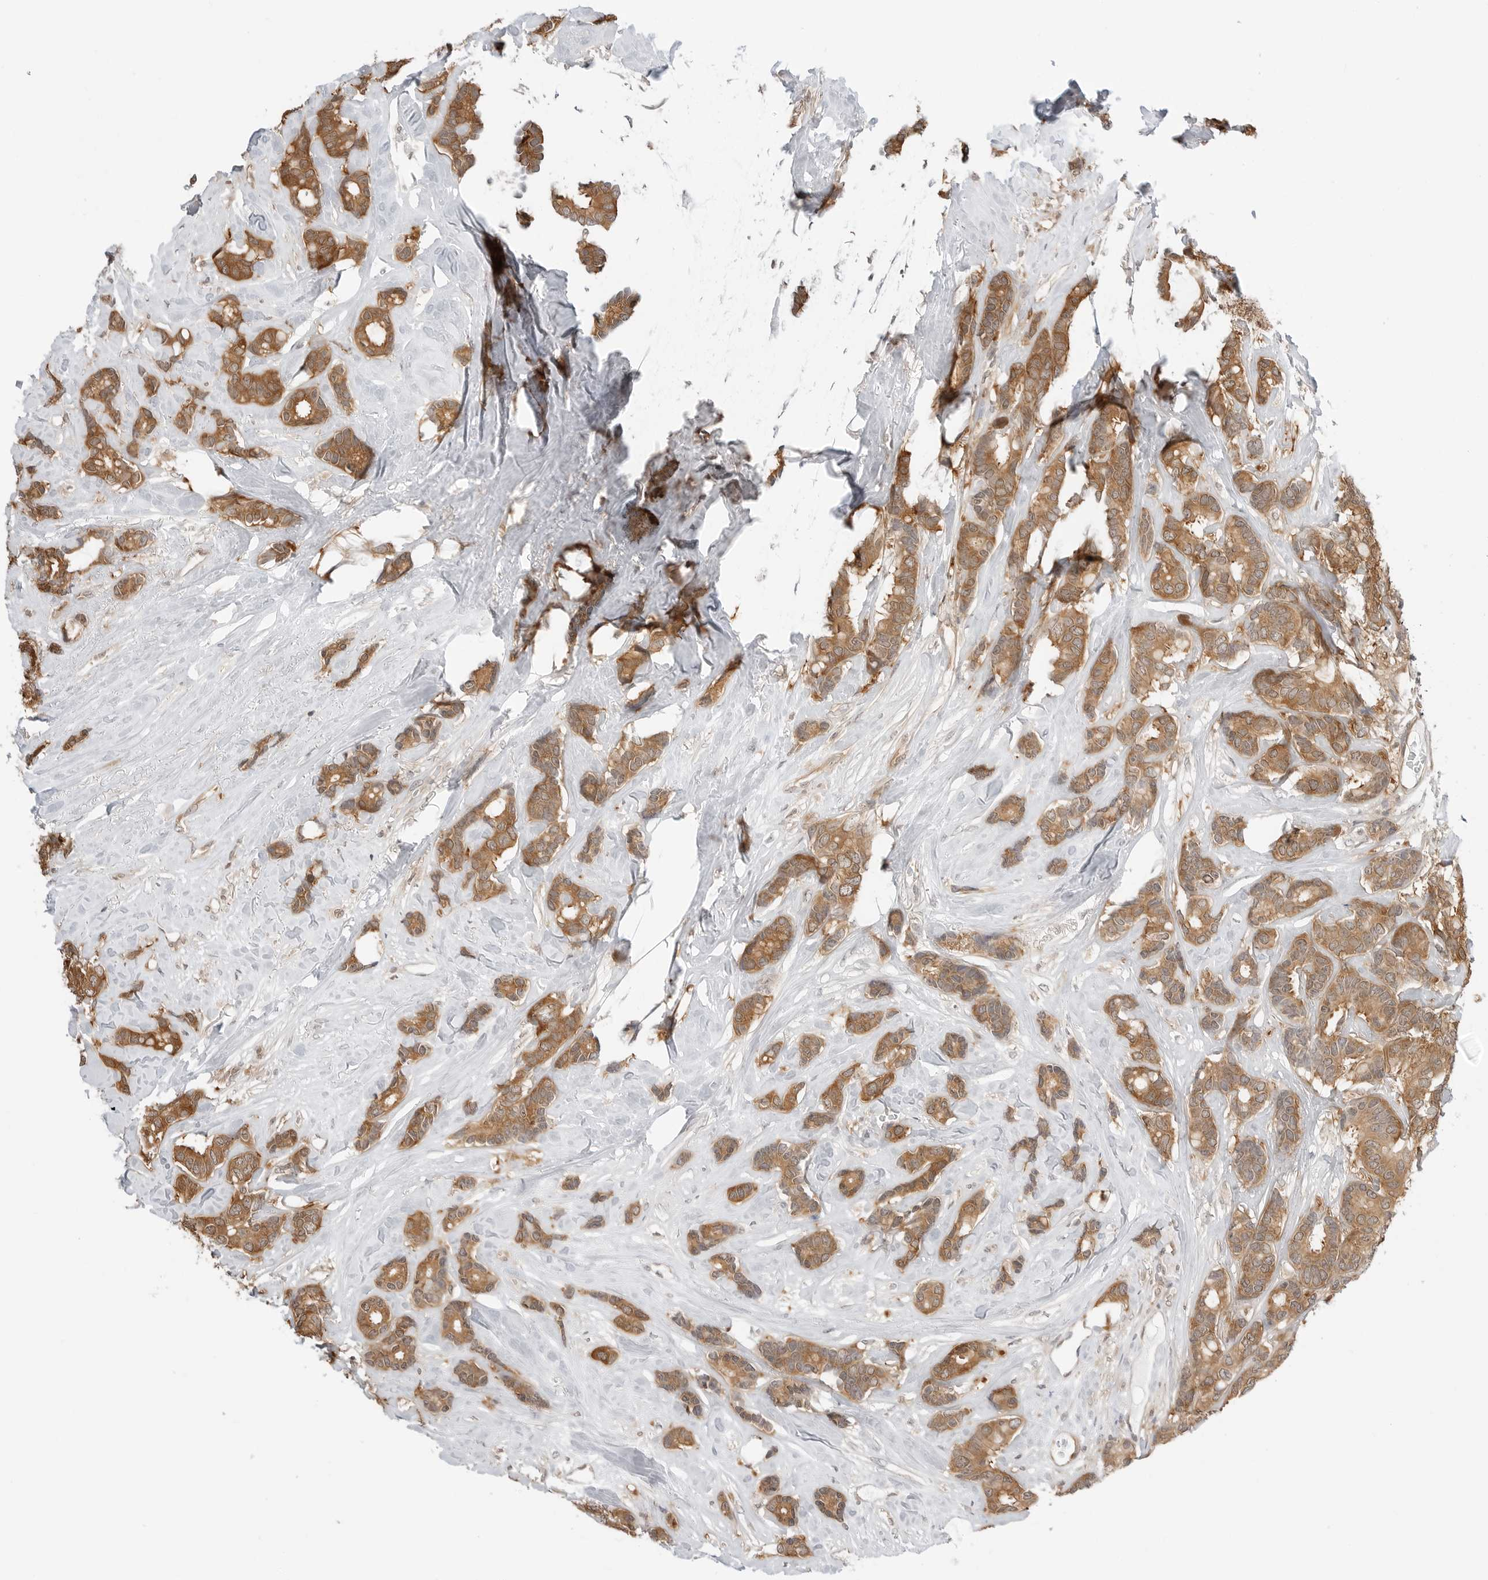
{"staining": {"intensity": "moderate", "quantity": ">75%", "location": "cytoplasmic/membranous"}, "tissue": "breast cancer", "cell_type": "Tumor cells", "image_type": "cancer", "snomed": [{"axis": "morphology", "description": "Duct carcinoma"}, {"axis": "topography", "description": "Breast"}], "caption": "Approximately >75% of tumor cells in human intraductal carcinoma (breast) reveal moderate cytoplasmic/membranous protein staining as visualized by brown immunohistochemical staining.", "gene": "NUDC", "patient": {"sex": "female", "age": 87}}